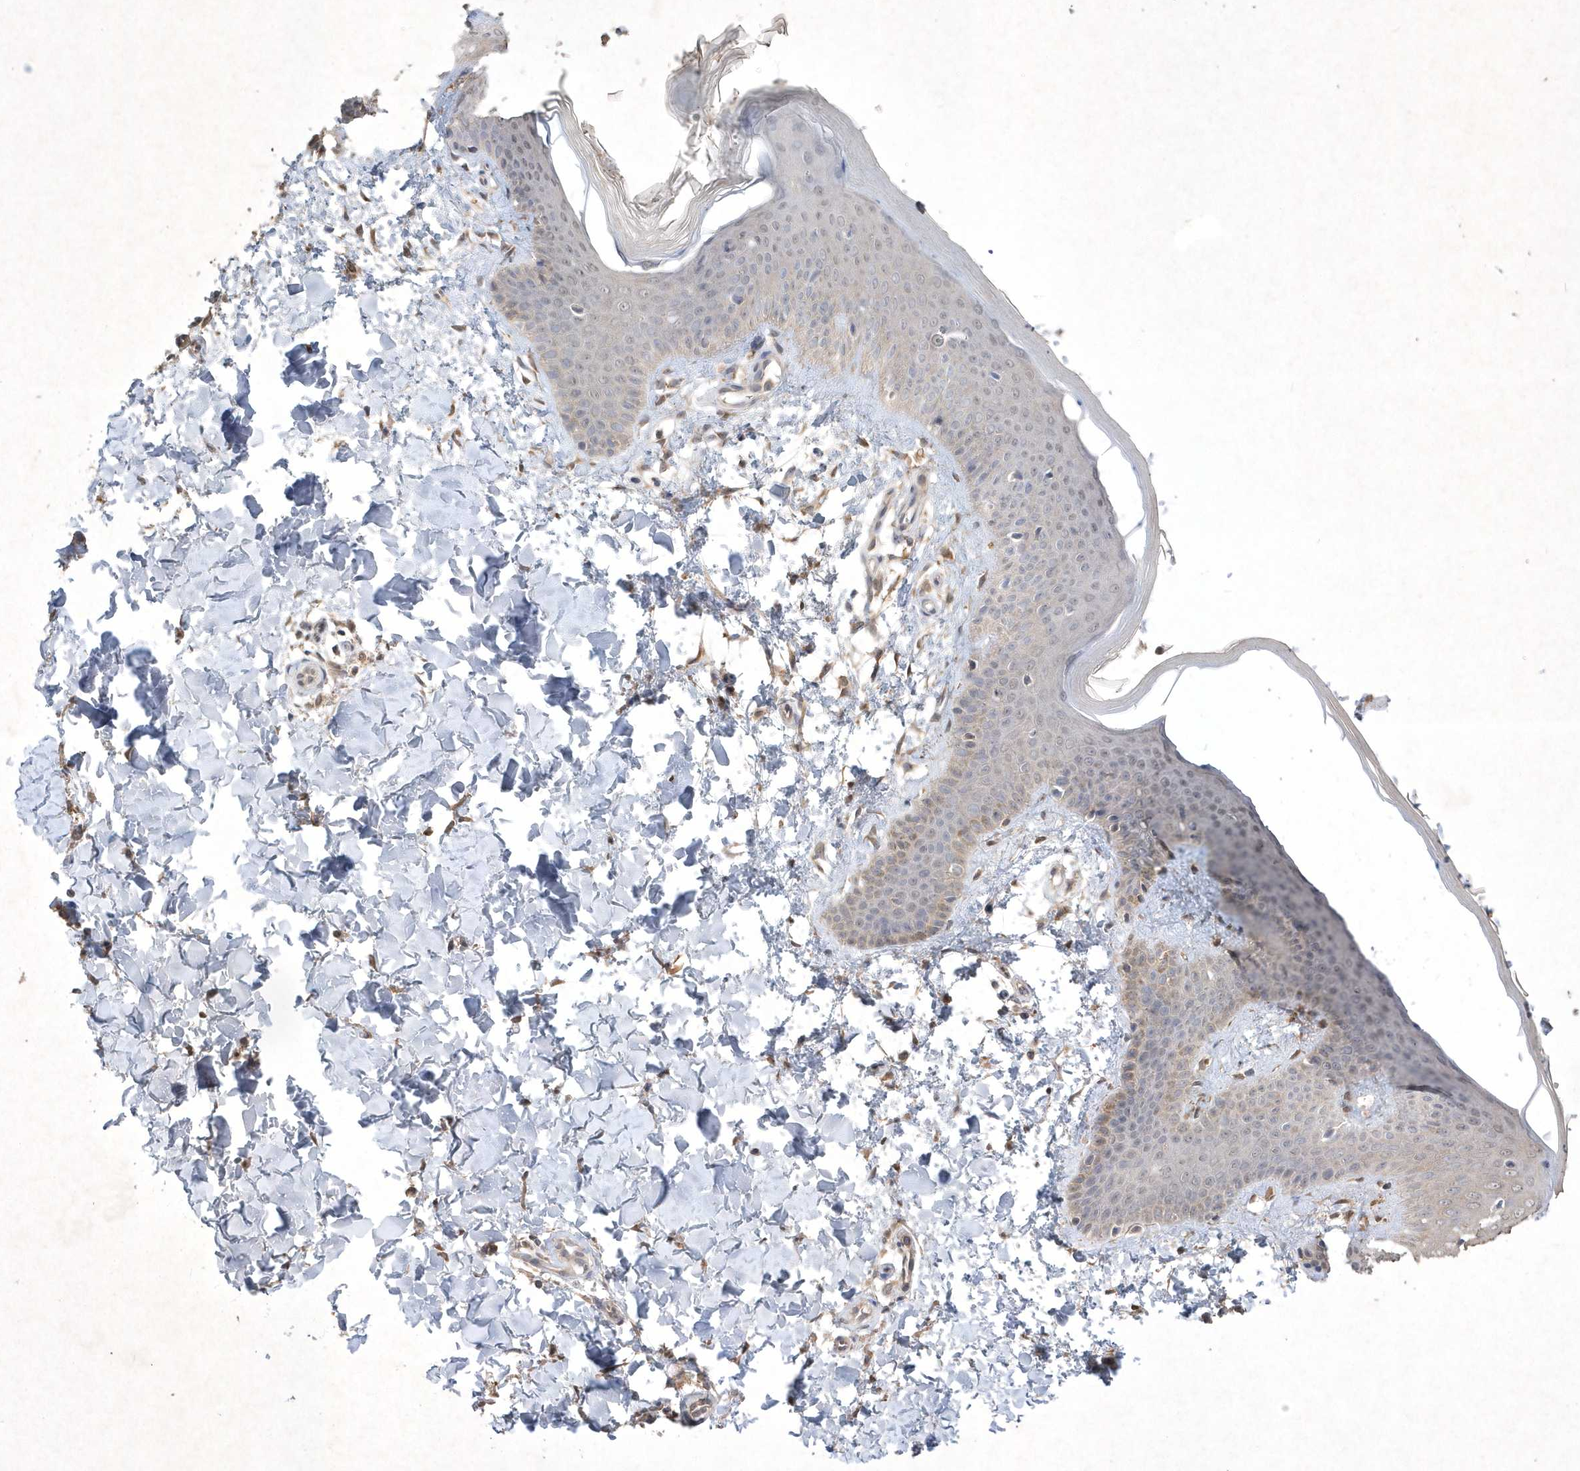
{"staining": {"intensity": "weak", "quantity": ">75%", "location": "cytoplasmic/membranous"}, "tissue": "skin", "cell_type": "Fibroblasts", "image_type": "normal", "snomed": [{"axis": "morphology", "description": "Normal tissue, NOS"}, {"axis": "topography", "description": "Skin"}], "caption": "This photomicrograph reveals immunohistochemistry (IHC) staining of unremarkable skin, with low weak cytoplasmic/membranous positivity in approximately >75% of fibroblasts.", "gene": "AKR7A2", "patient": {"sex": "male", "age": 36}}